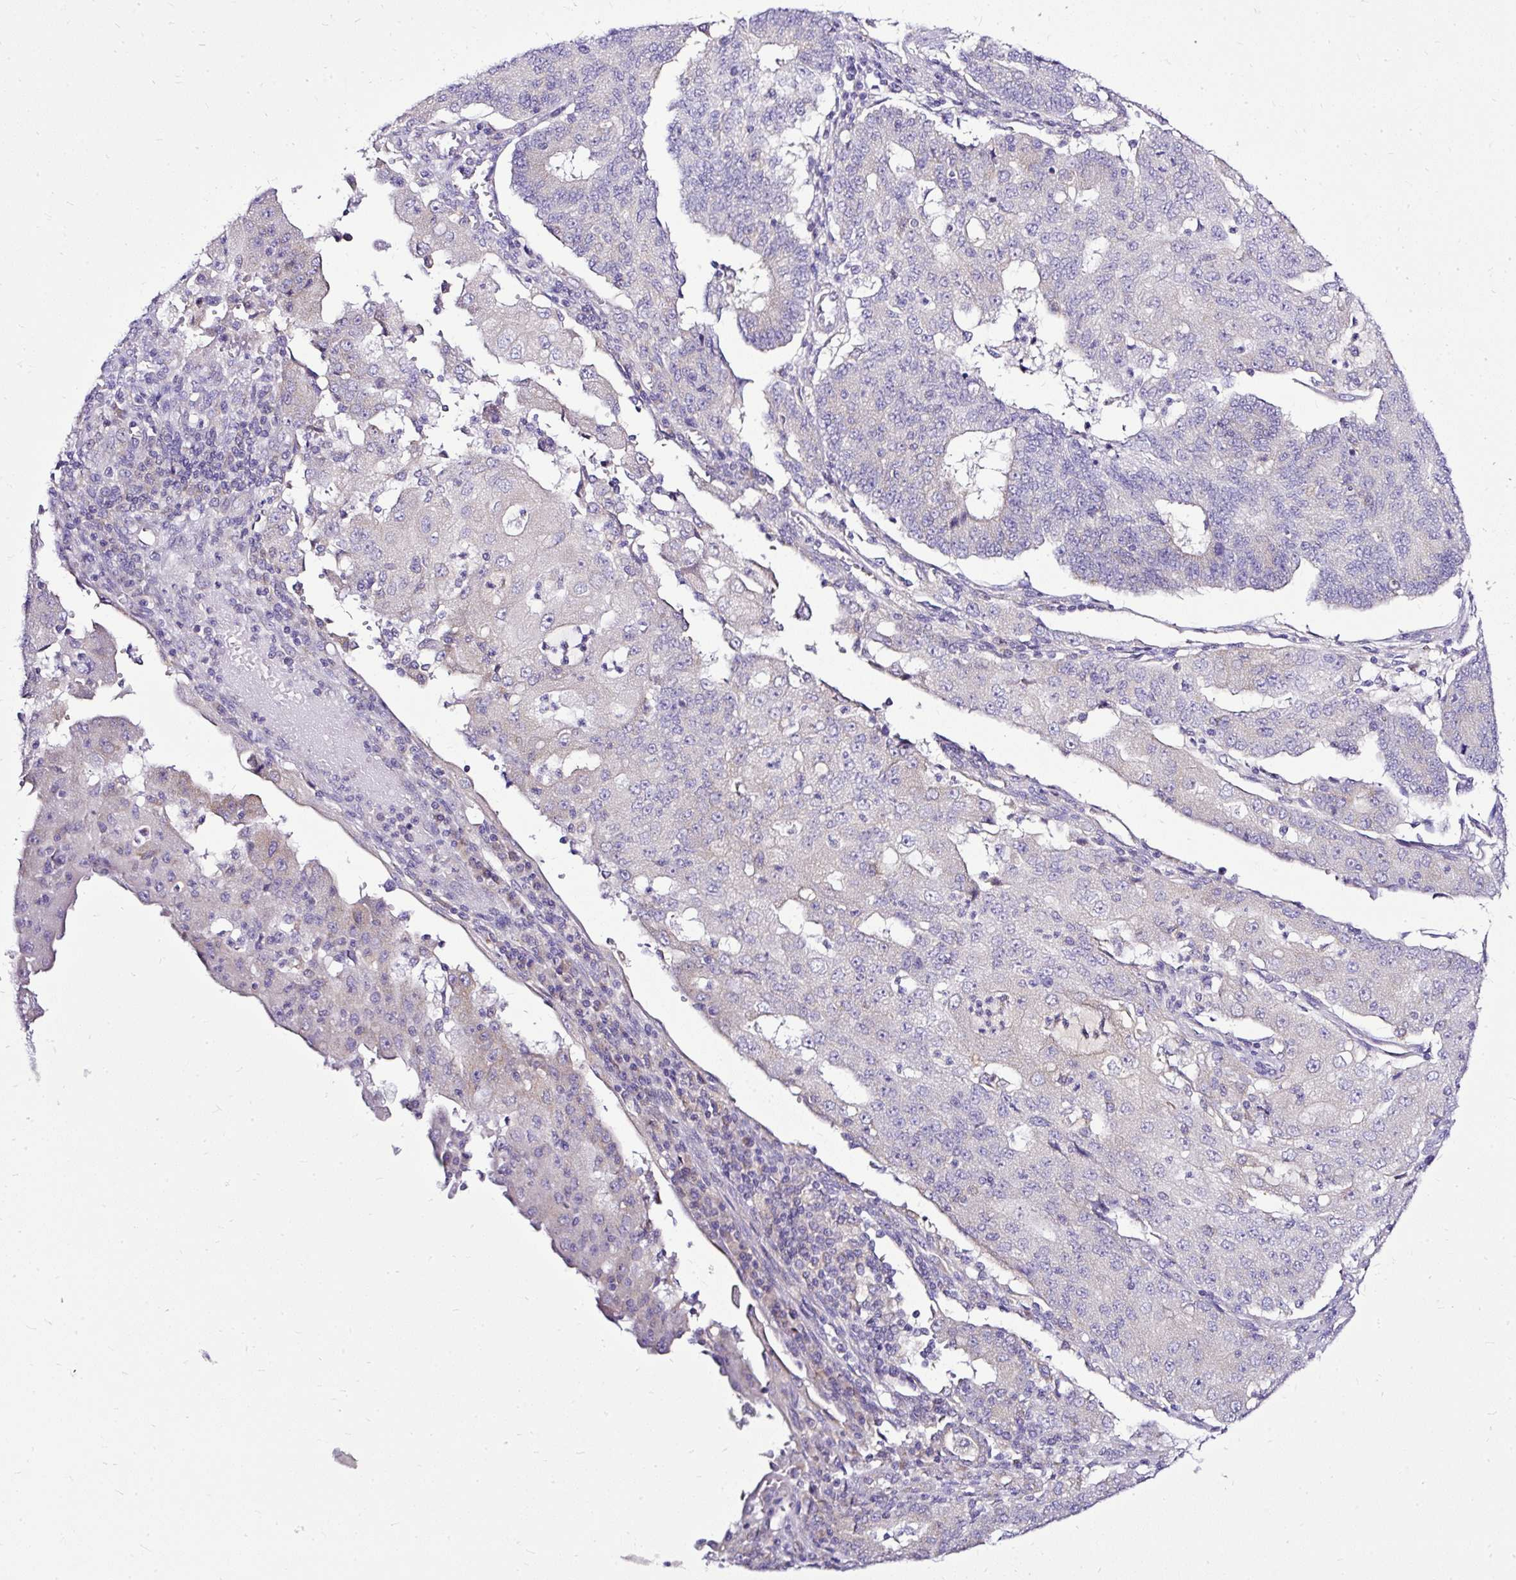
{"staining": {"intensity": "negative", "quantity": "none", "location": "none"}, "tissue": "endometrial cancer", "cell_type": "Tumor cells", "image_type": "cancer", "snomed": [{"axis": "morphology", "description": "Adenocarcinoma, NOS"}, {"axis": "topography", "description": "Endometrium"}], "caption": "Endometrial cancer (adenocarcinoma) was stained to show a protein in brown. There is no significant positivity in tumor cells.", "gene": "AMFR", "patient": {"sex": "female", "age": 56}}